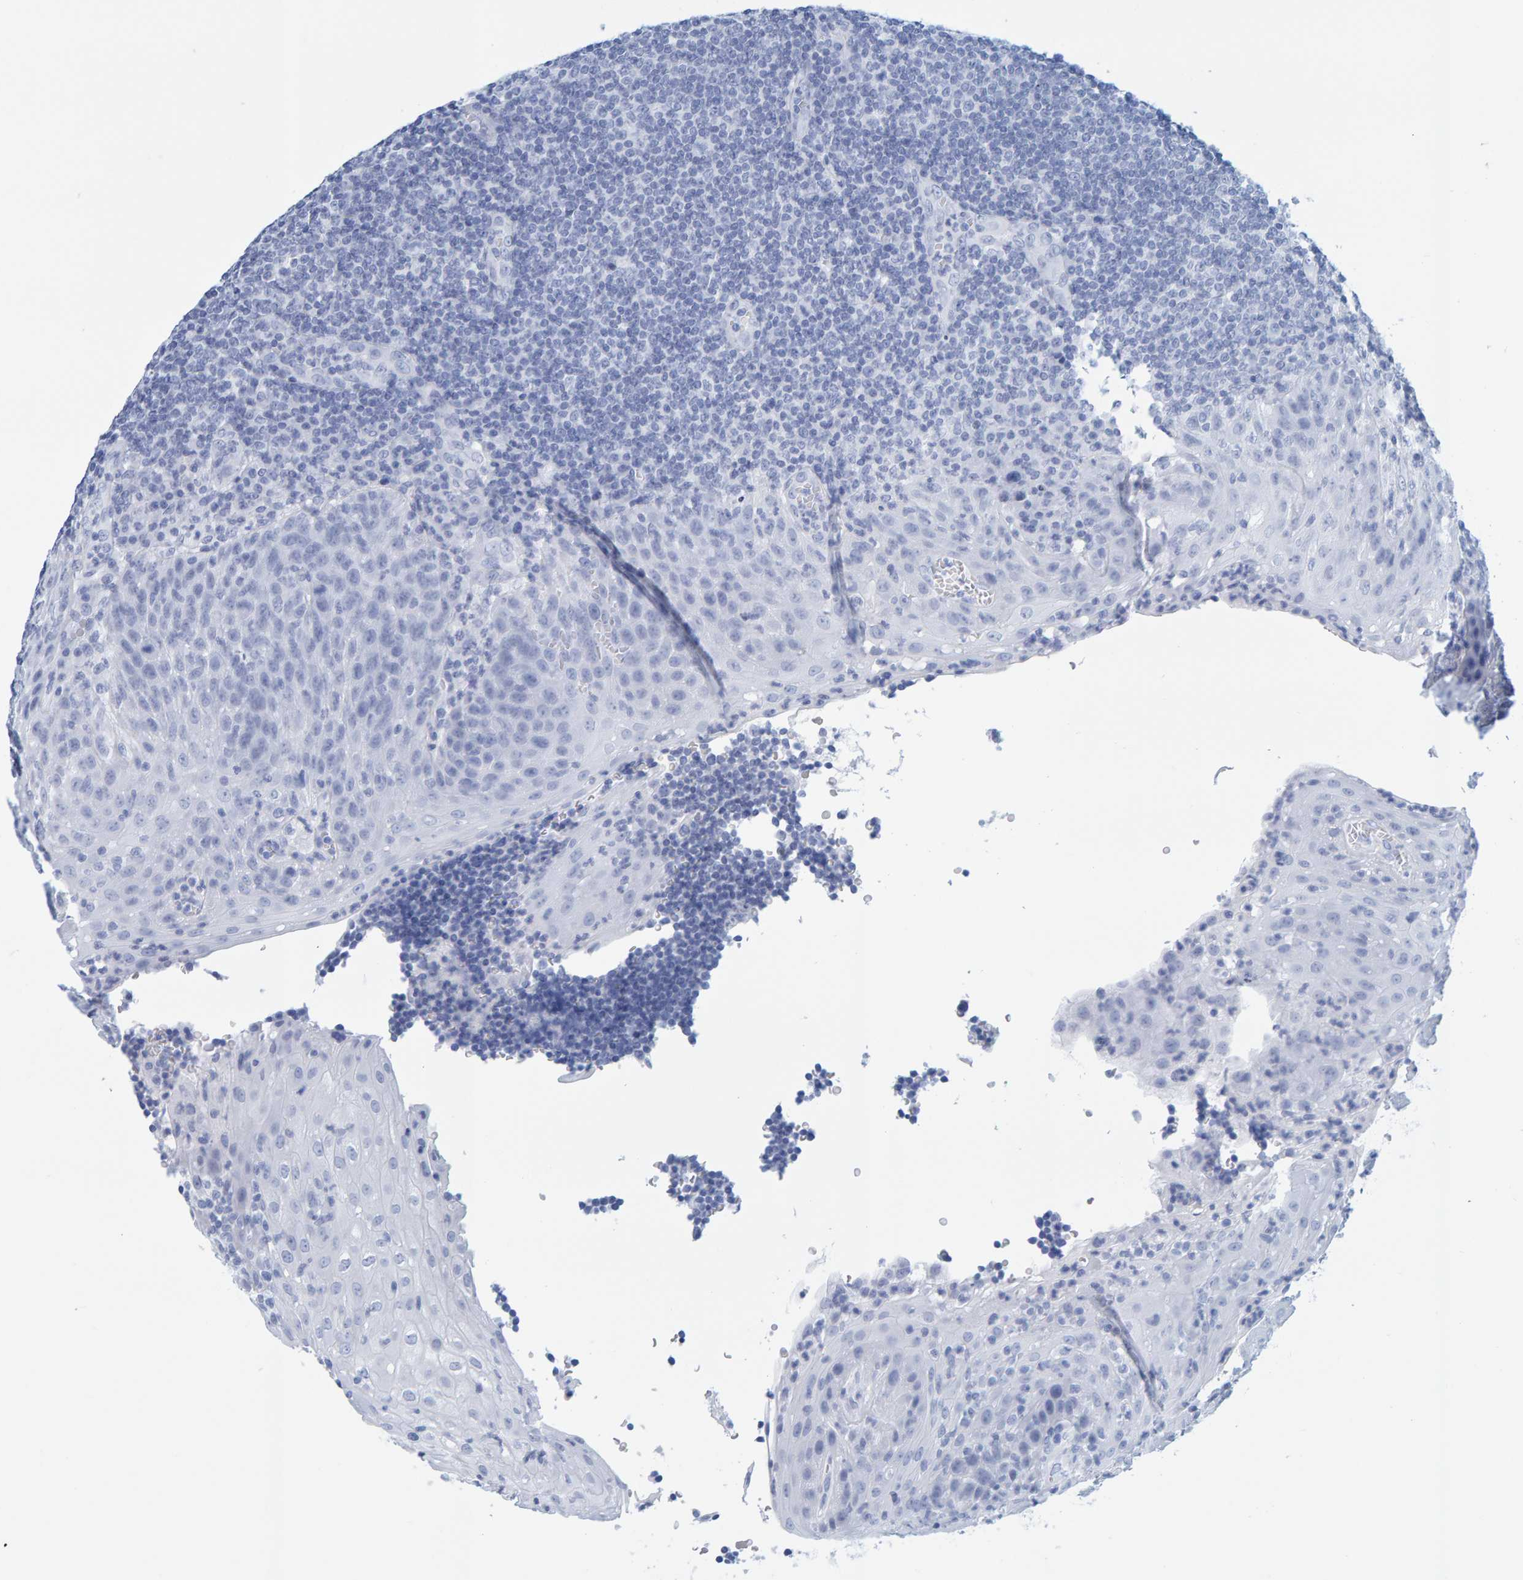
{"staining": {"intensity": "negative", "quantity": "none", "location": "none"}, "tissue": "tonsil", "cell_type": "Germinal center cells", "image_type": "normal", "snomed": [{"axis": "morphology", "description": "Normal tissue, NOS"}, {"axis": "topography", "description": "Tonsil"}], "caption": "This is an immunohistochemistry (IHC) image of benign tonsil. There is no staining in germinal center cells.", "gene": "SFTPC", "patient": {"sex": "male", "age": 37}}